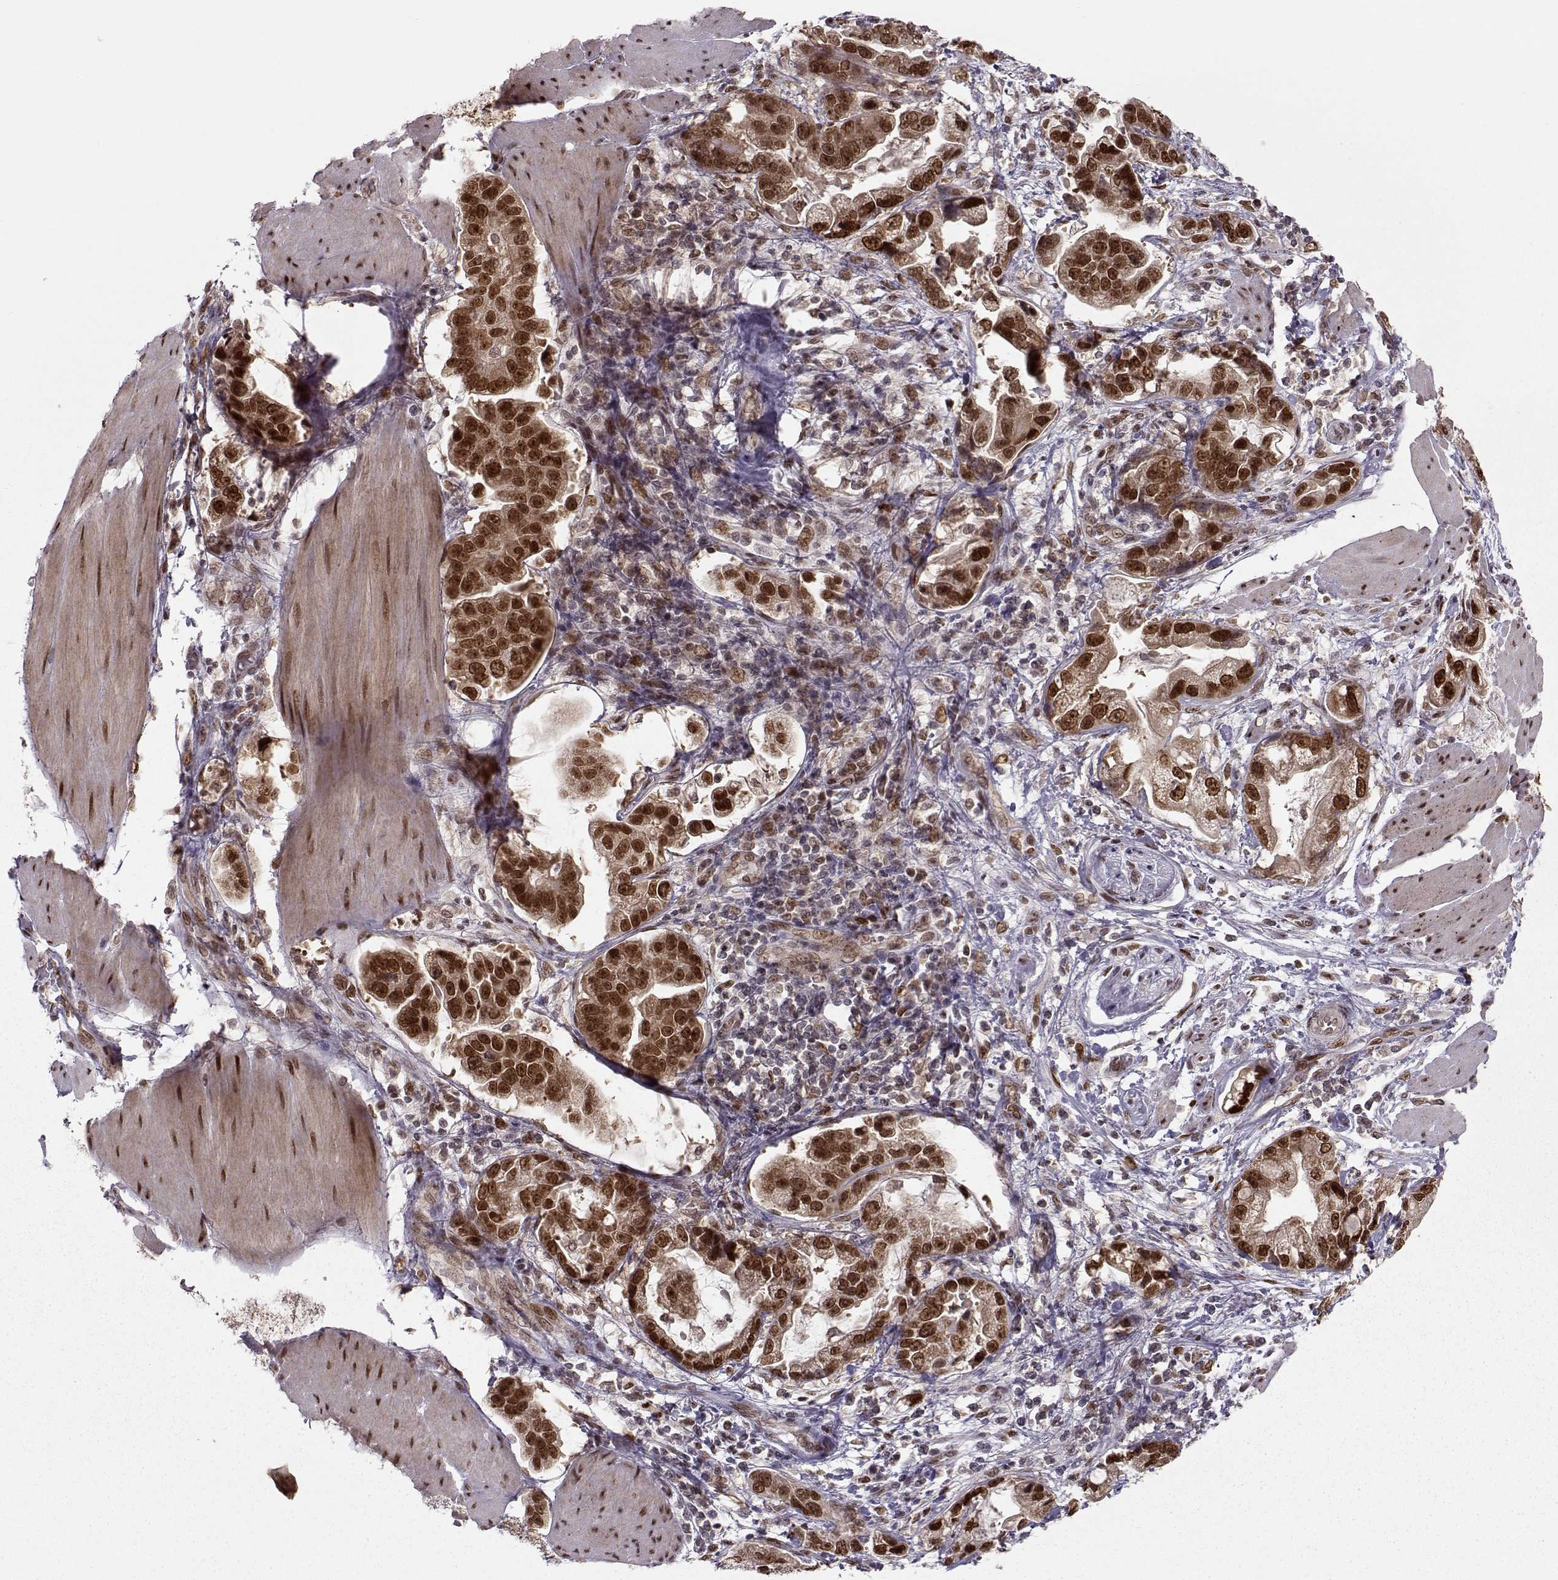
{"staining": {"intensity": "strong", "quantity": ">75%", "location": "nuclear"}, "tissue": "stomach cancer", "cell_type": "Tumor cells", "image_type": "cancer", "snomed": [{"axis": "morphology", "description": "Adenocarcinoma, NOS"}, {"axis": "topography", "description": "Stomach"}], "caption": "A brown stain labels strong nuclear staining of a protein in stomach cancer tumor cells.", "gene": "RAI1", "patient": {"sex": "male", "age": 59}}